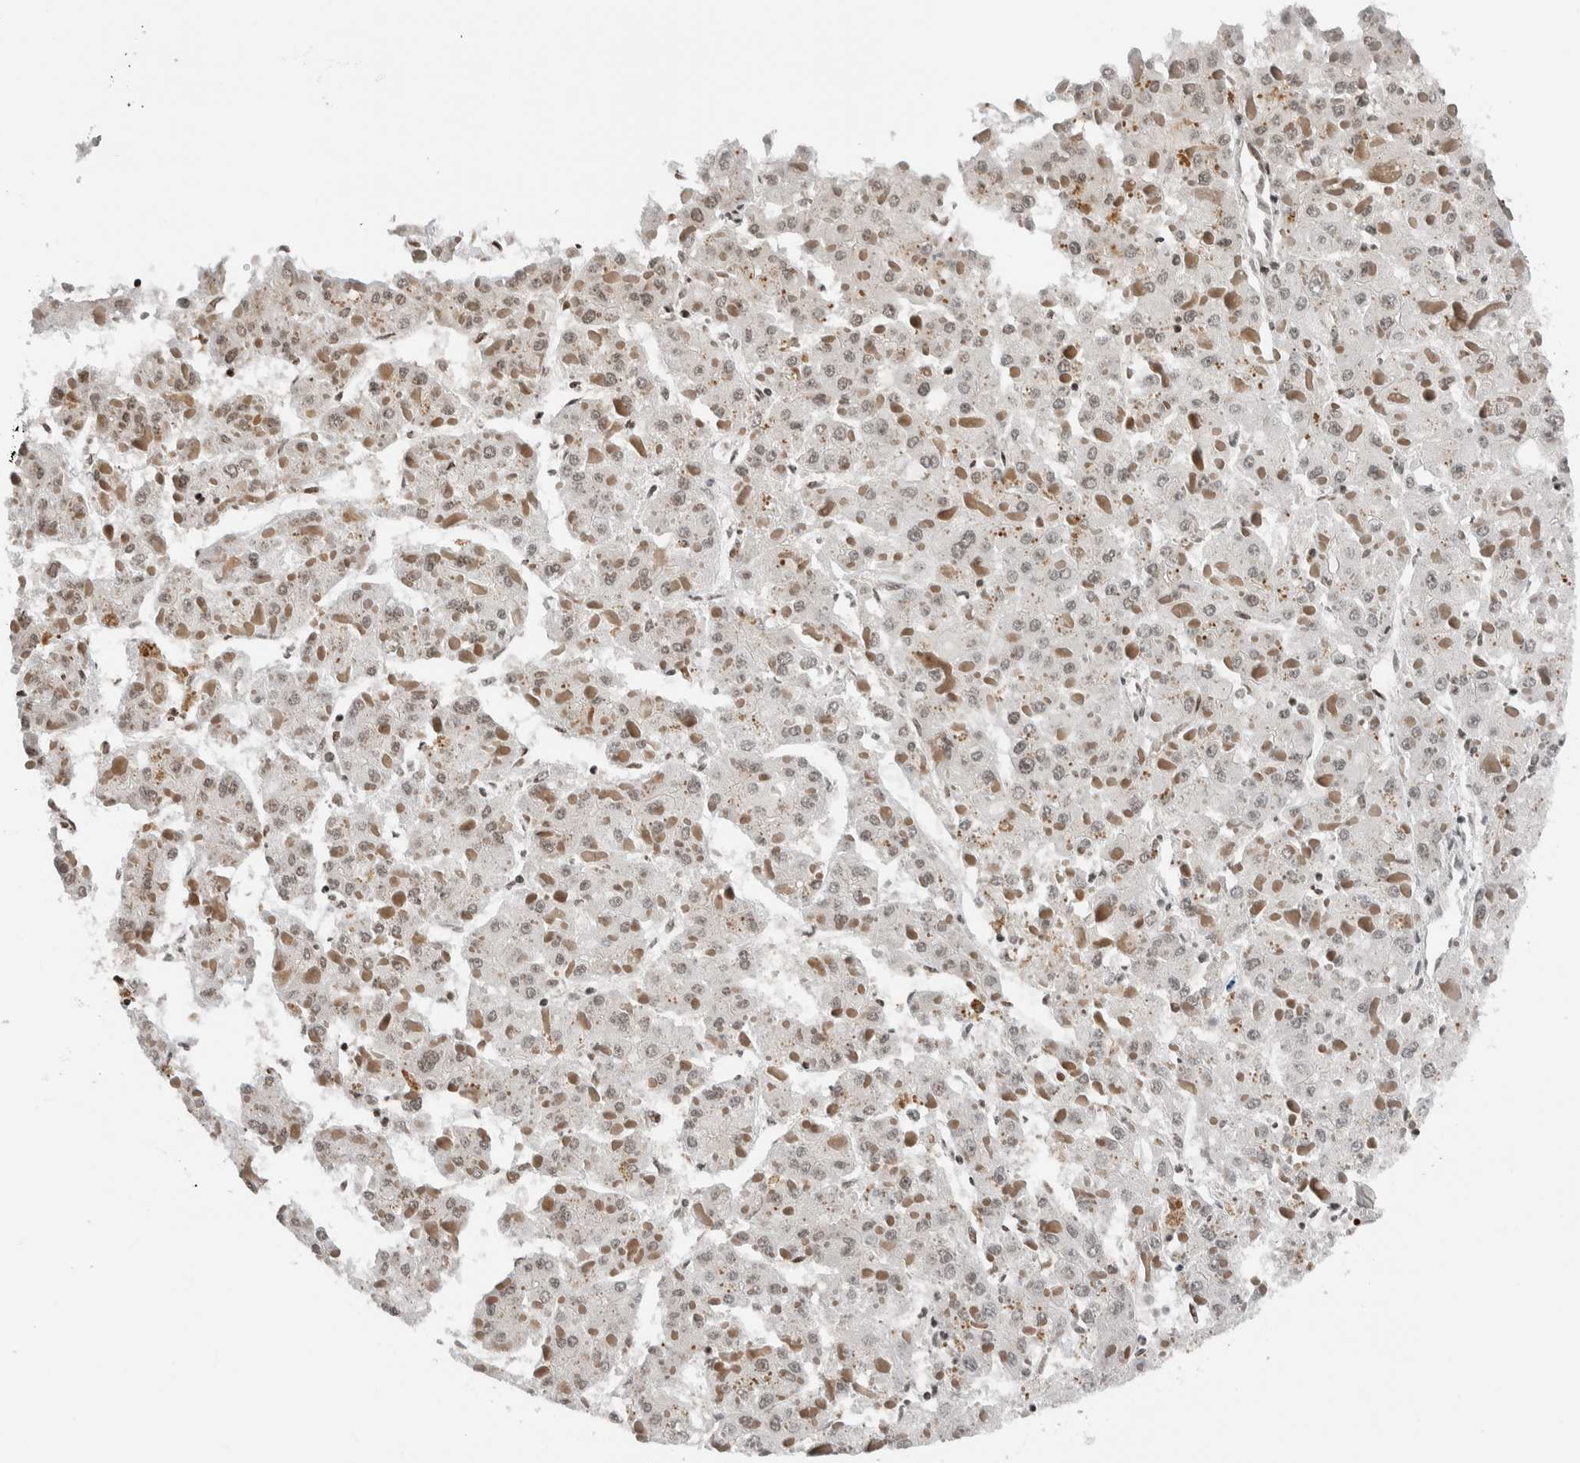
{"staining": {"intensity": "weak", "quantity": "<25%", "location": "nuclear"}, "tissue": "liver cancer", "cell_type": "Tumor cells", "image_type": "cancer", "snomed": [{"axis": "morphology", "description": "Carcinoma, Hepatocellular, NOS"}, {"axis": "topography", "description": "Liver"}], "caption": "Hepatocellular carcinoma (liver) was stained to show a protein in brown. There is no significant staining in tumor cells.", "gene": "NPLOC4", "patient": {"sex": "female", "age": 73}}